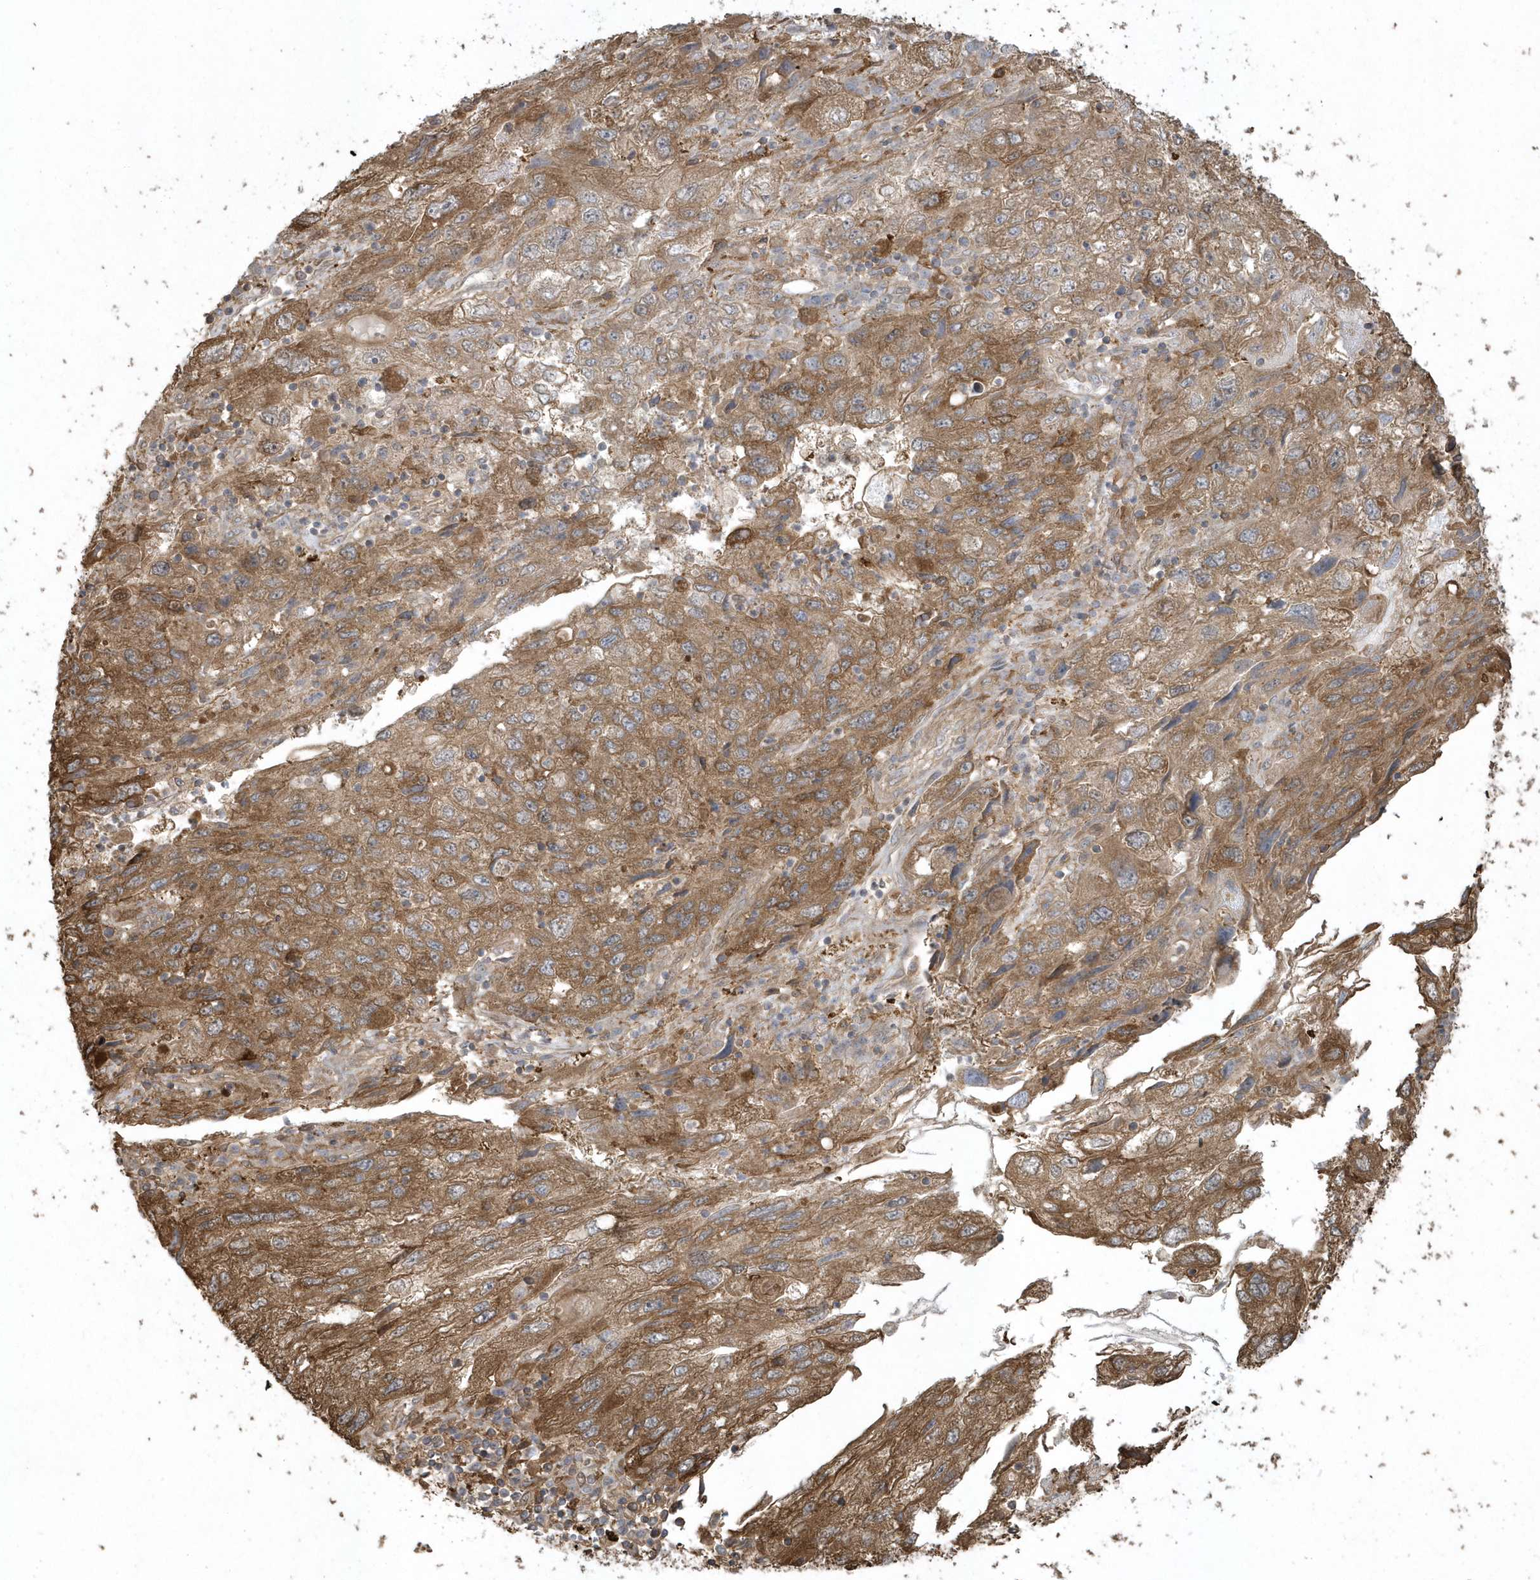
{"staining": {"intensity": "moderate", "quantity": ">75%", "location": "cytoplasmic/membranous"}, "tissue": "endometrial cancer", "cell_type": "Tumor cells", "image_type": "cancer", "snomed": [{"axis": "morphology", "description": "Adenocarcinoma, NOS"}, {"axis": "topography", "description": "Endometrium"}], "caption": "Moderate cytoplasmic/membranous protein staining is seen in approximately >75% of tumor cells in endometrial cancer.", "gene": "HNMT", "patient": {"sex": "female", "age": 49}}